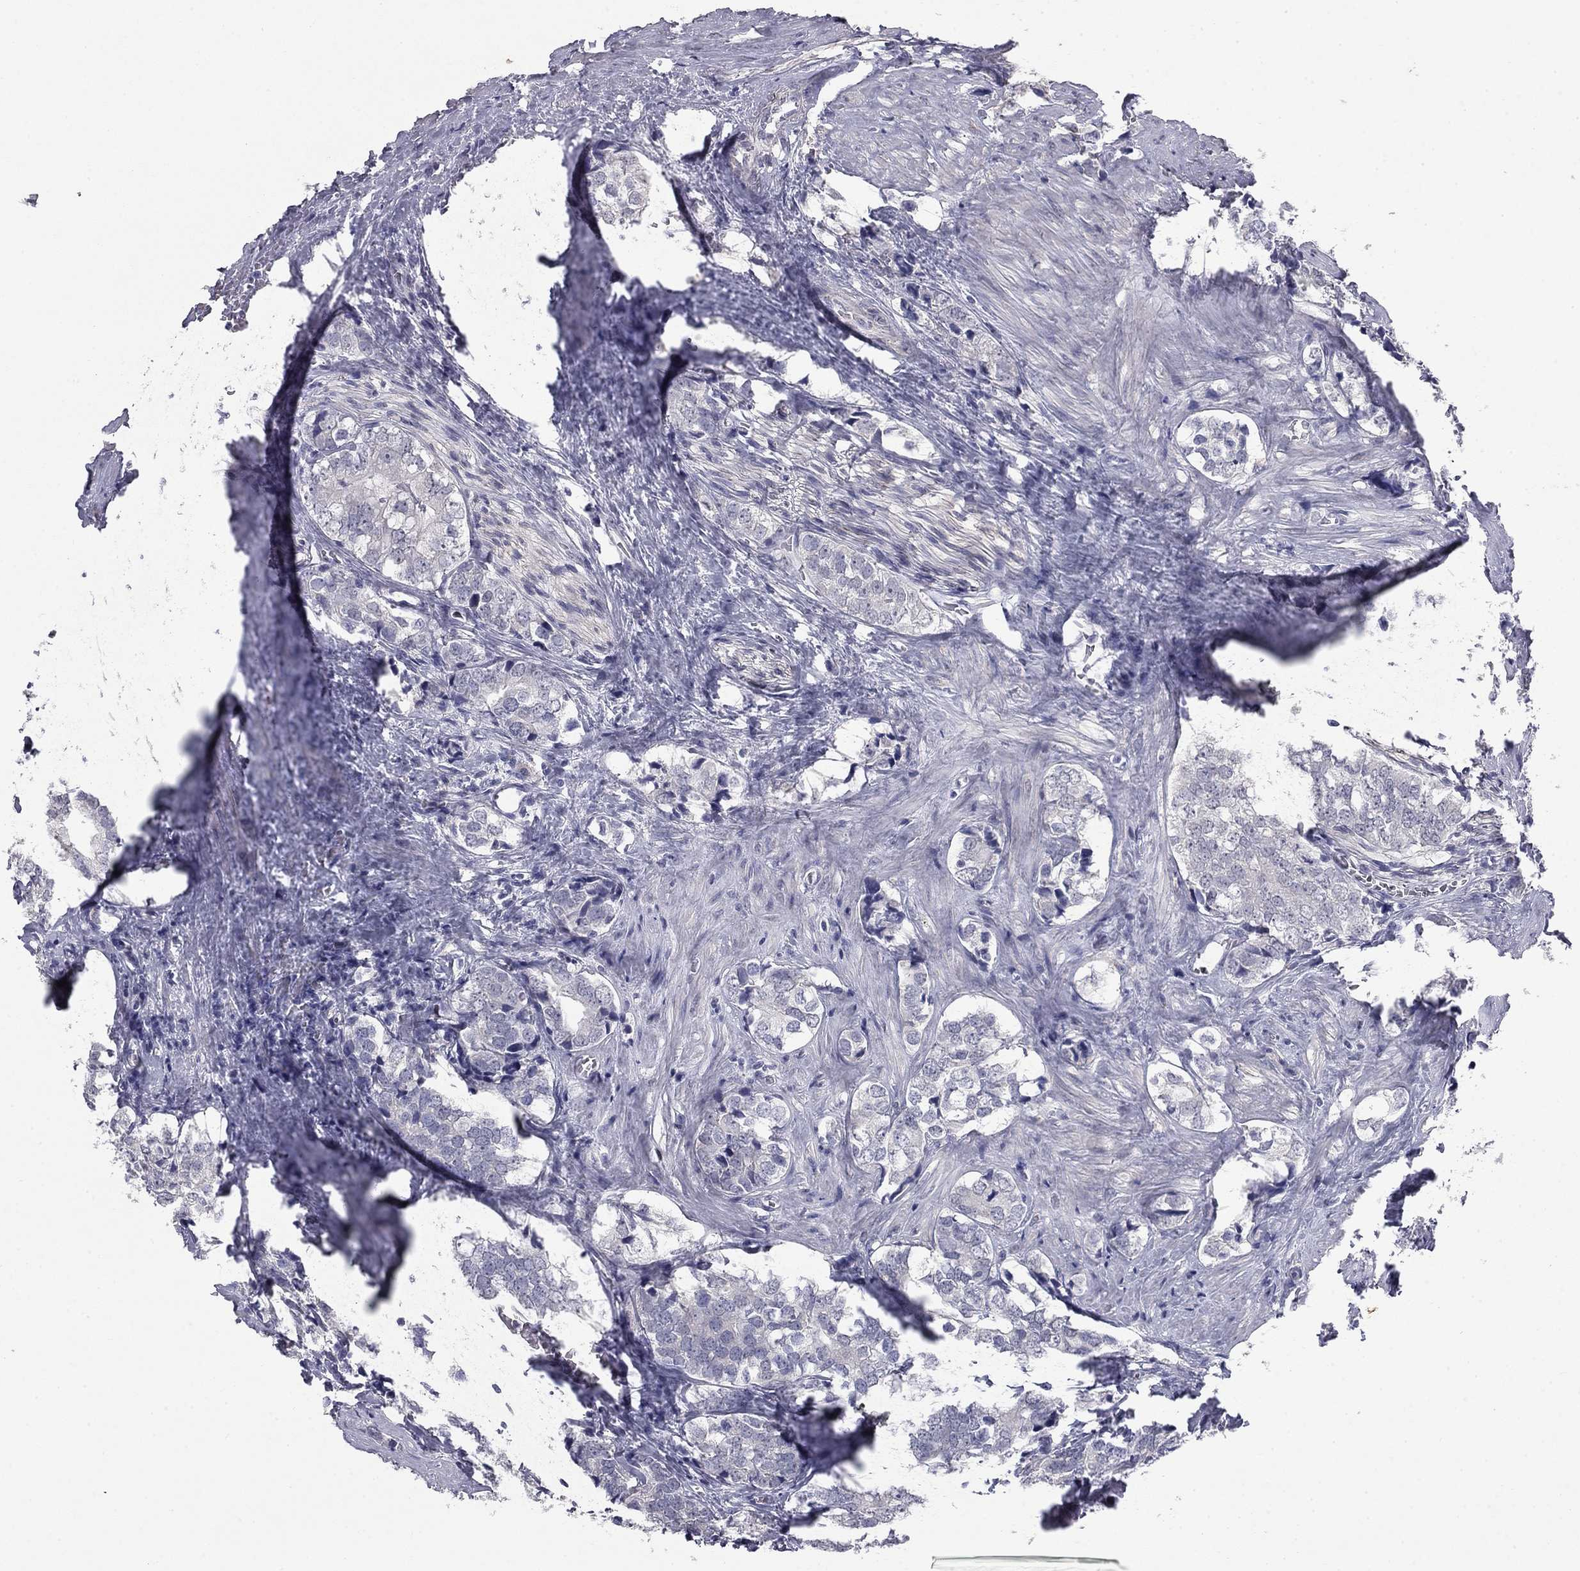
{"staining": {"intensity": "negative", "quantity": "none", "location": "none"}, "tissue": "prostate cancer", "cell_type": "Tumor cells", "image_type": "cancer", "snomed": [{"axis": "morphology", "description": "Adenocarcinoma, NOS"}, {"axis": "topography", "description": "Prostate and seminal vesicle, NOS"}], "caption": "Photomicrograph shows no protein positivity in tumor cells of prostate cancer tissue.", "gene": "PRRT2", "patient": {"sex": "male", "age": 63}}